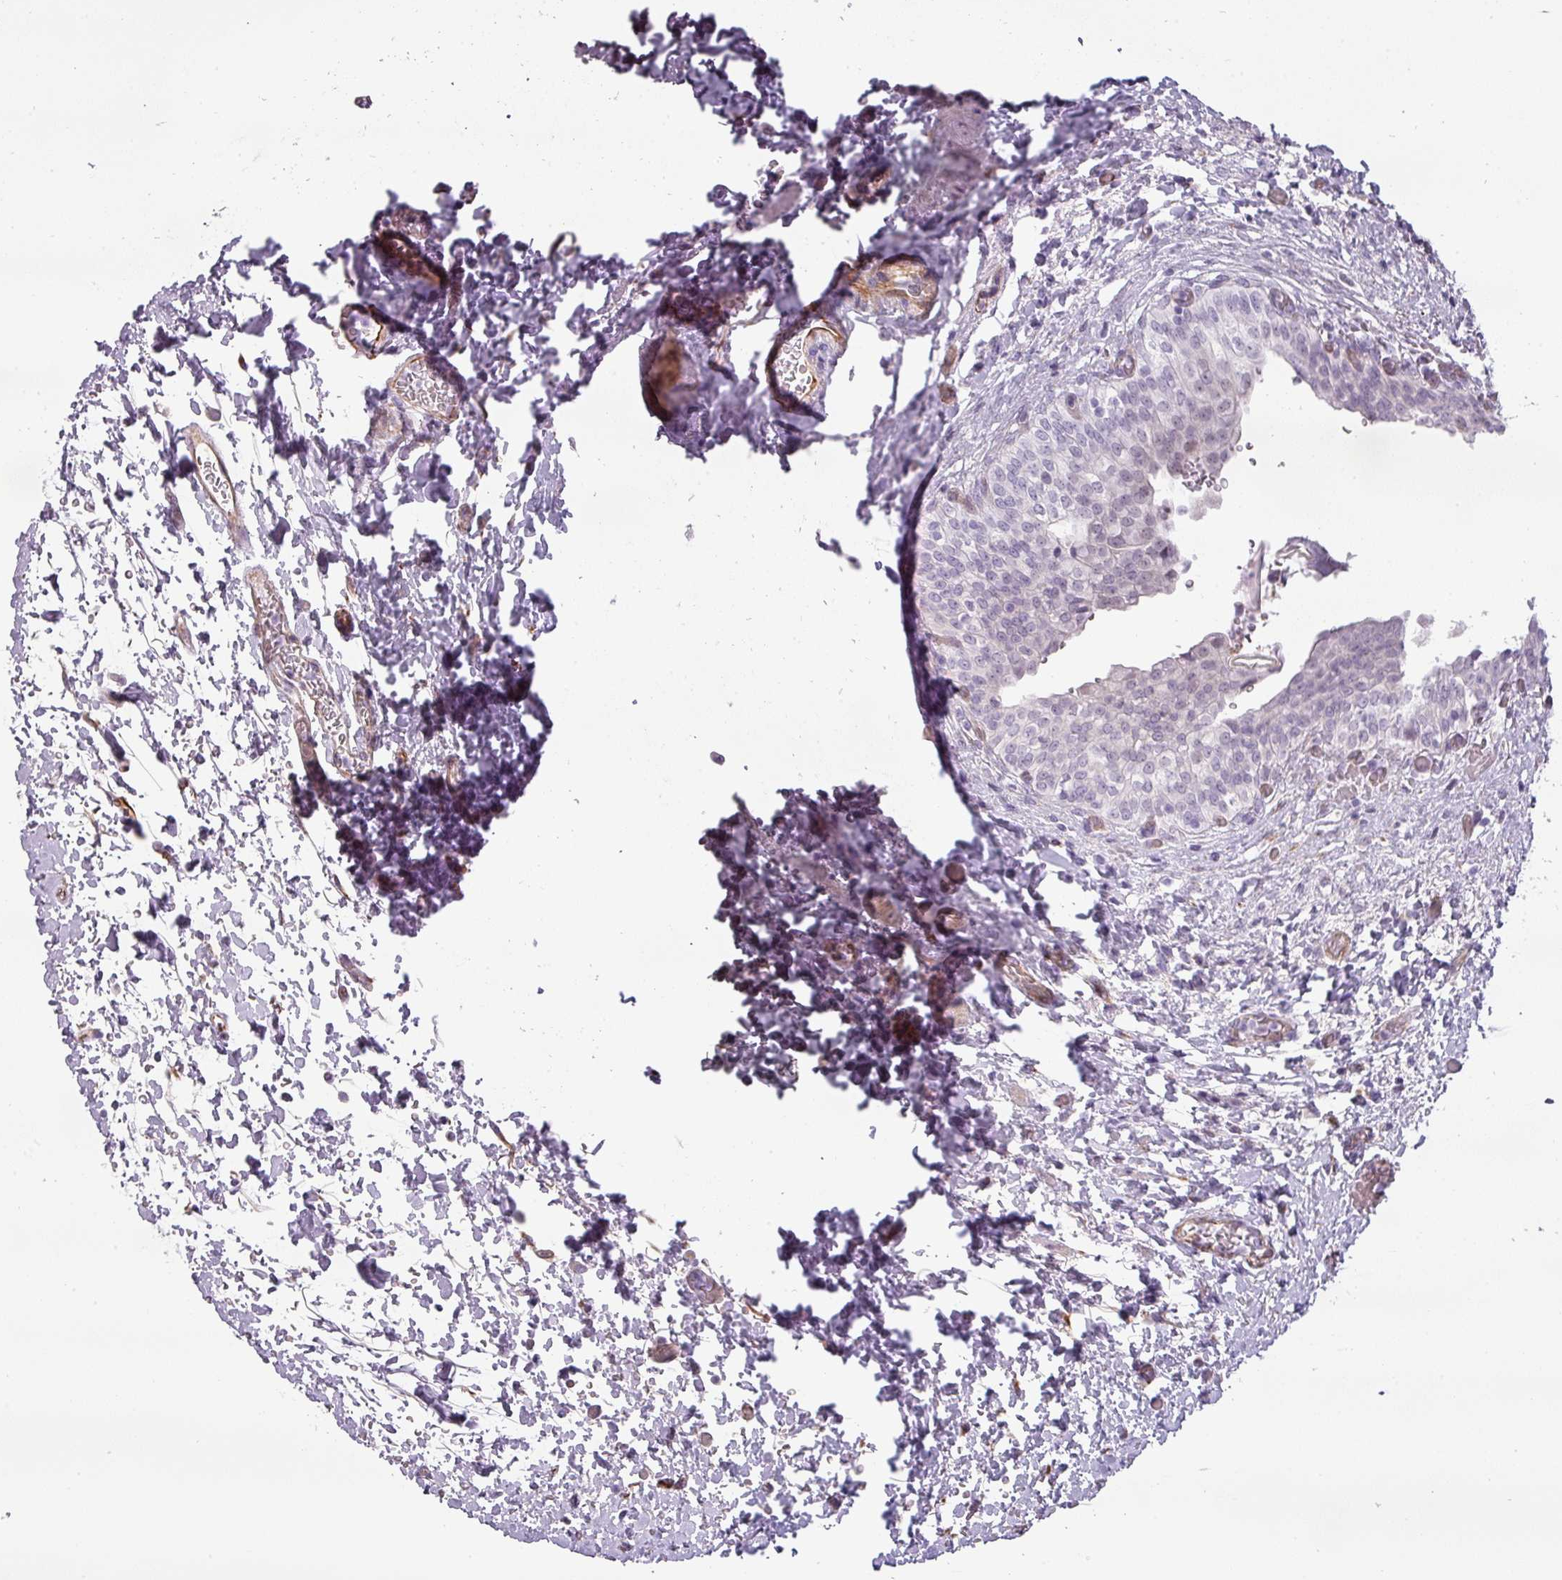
{"staining": {"intensity": "weak", "quantity": "<25%", "location": "nuclear"}, "tissue": "urinary bladder", "cell_type": "Urothelial cells", "image_type": "normal", "snomed": [{"axis": "morphology", "description": "Normal tissue, NOS"}, {"axis": "topography", "description": "Urinary bladder"}], "caption": "High magnification brightfield microscopy of normal urinary bladder stained with DAB (3,3'-diaminobenzidine) (brown) and counterstained with hematoxylin (blue): urothelial cells show no significant expression.", "gene": "CHRDL1", "patient": {"sex": "male", "age": 69}}